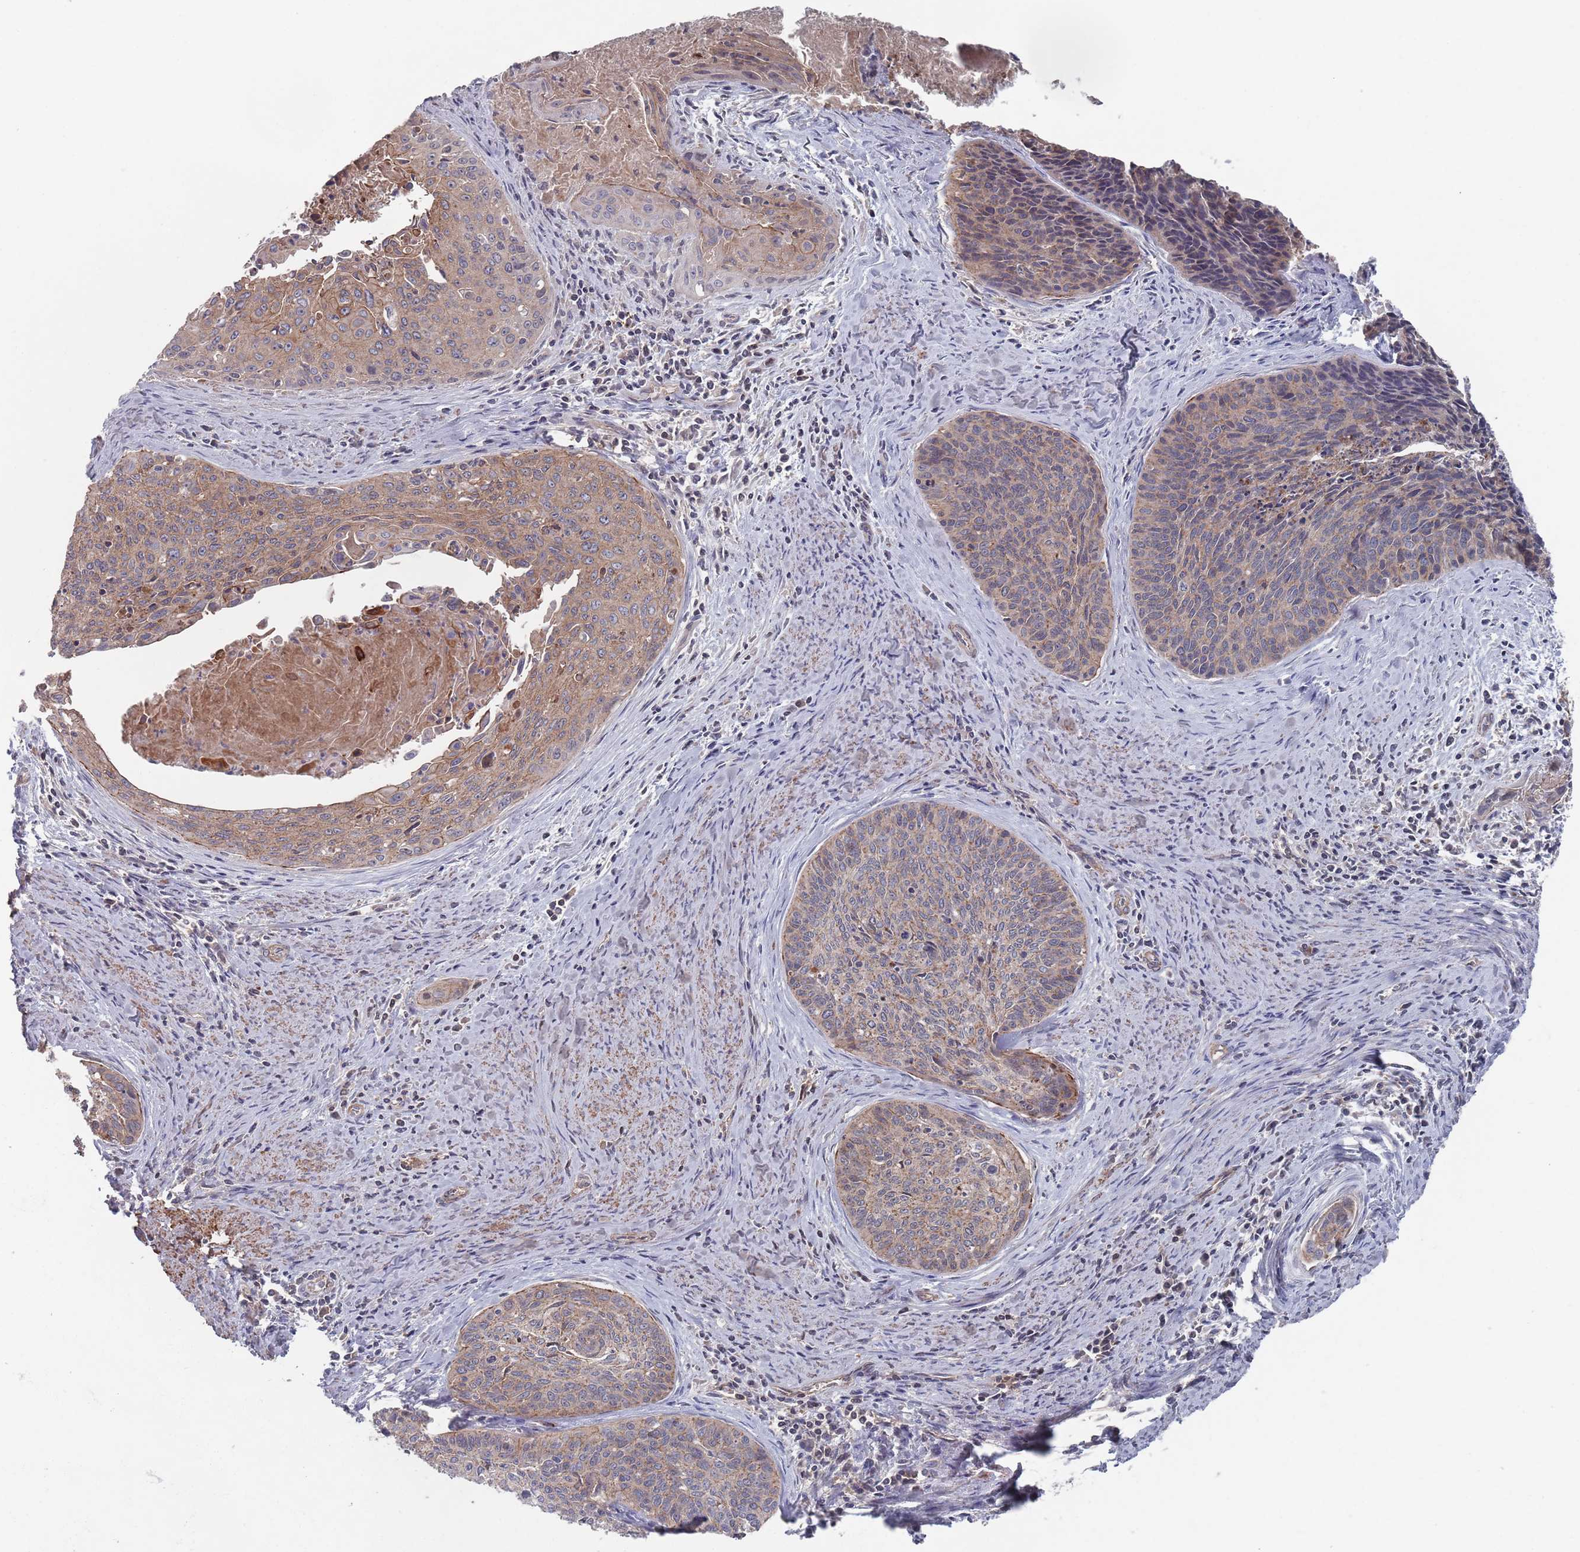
{"staining": {"intensity": "weak", "quantity": ">75%", "location": "cytoplasmic/membranous"}, "tissue": "cervical cancer", "cell_type": "Tumor cells", "image_type": "cancer", "snomed": [{"axis": "morphology", "description": "Squamous cell carcinoma, NOS"}, {"axis": "topography", "description": "Cervix"}], "caption": "This is an image of immunohistochemistry staining of cervical squamous cell carcinoma, which shows weak expression in the cytoplasmic/membranous of tumor cells.", "gene": "PLEKHA4", "patient": {"sex": "female", "age": 55}}